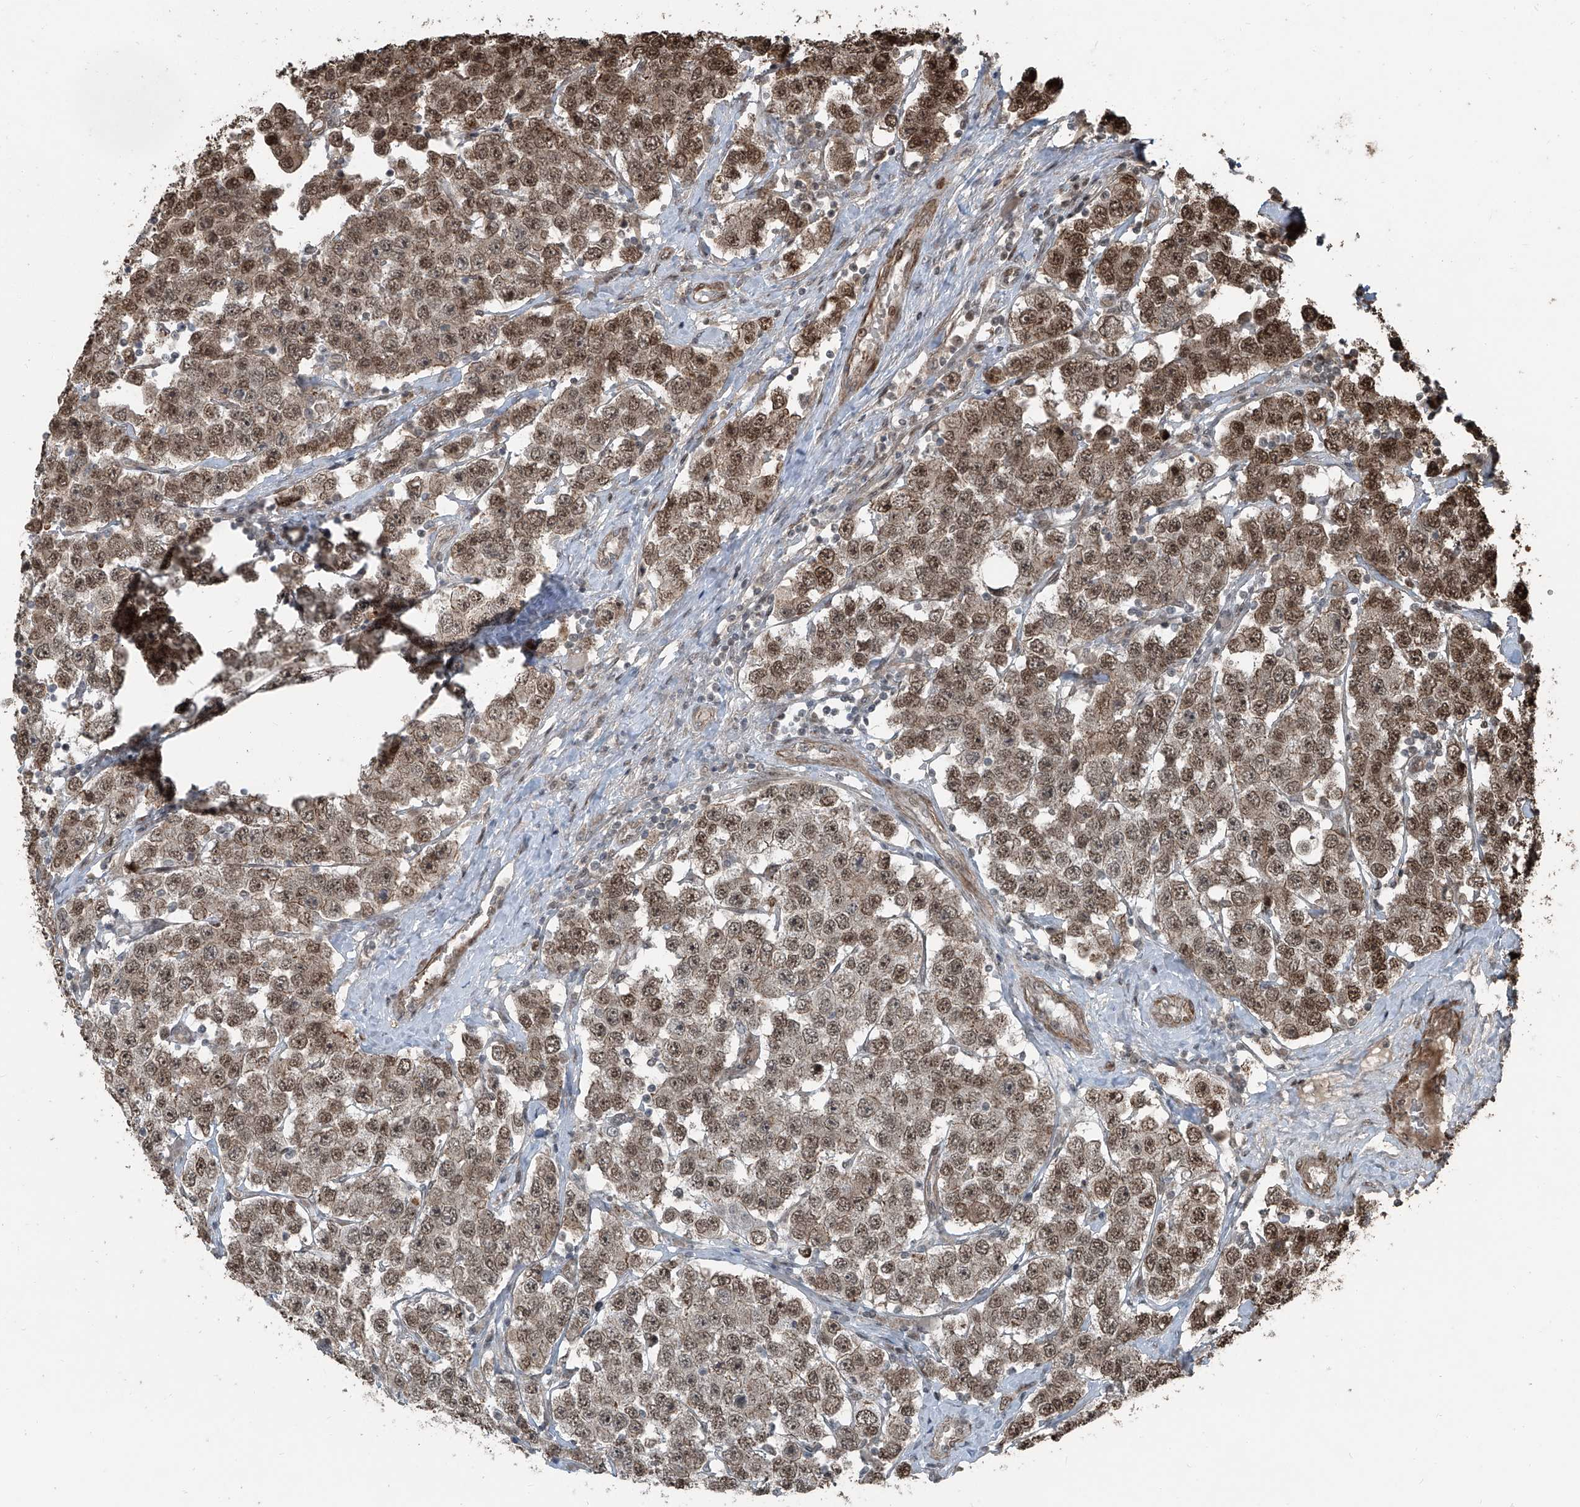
{"staining": {"intensity": "moderate", "quantity": ">75%", "location": "nuclear"}, "tissue": "testis cancer", "cell_type": "Tumor cells", "image_type": "cancer", "snomed": [{"axis": "morphology", "description": "Seminoma, NOS"}, {"axis": "topography", "description": "Testis"}], "caption": "Testis cancer stained with a protein marker shows moderate staining in tumor cells.", "gene": "ZNF570", "patient": {"sex": "male", "age": 28}}